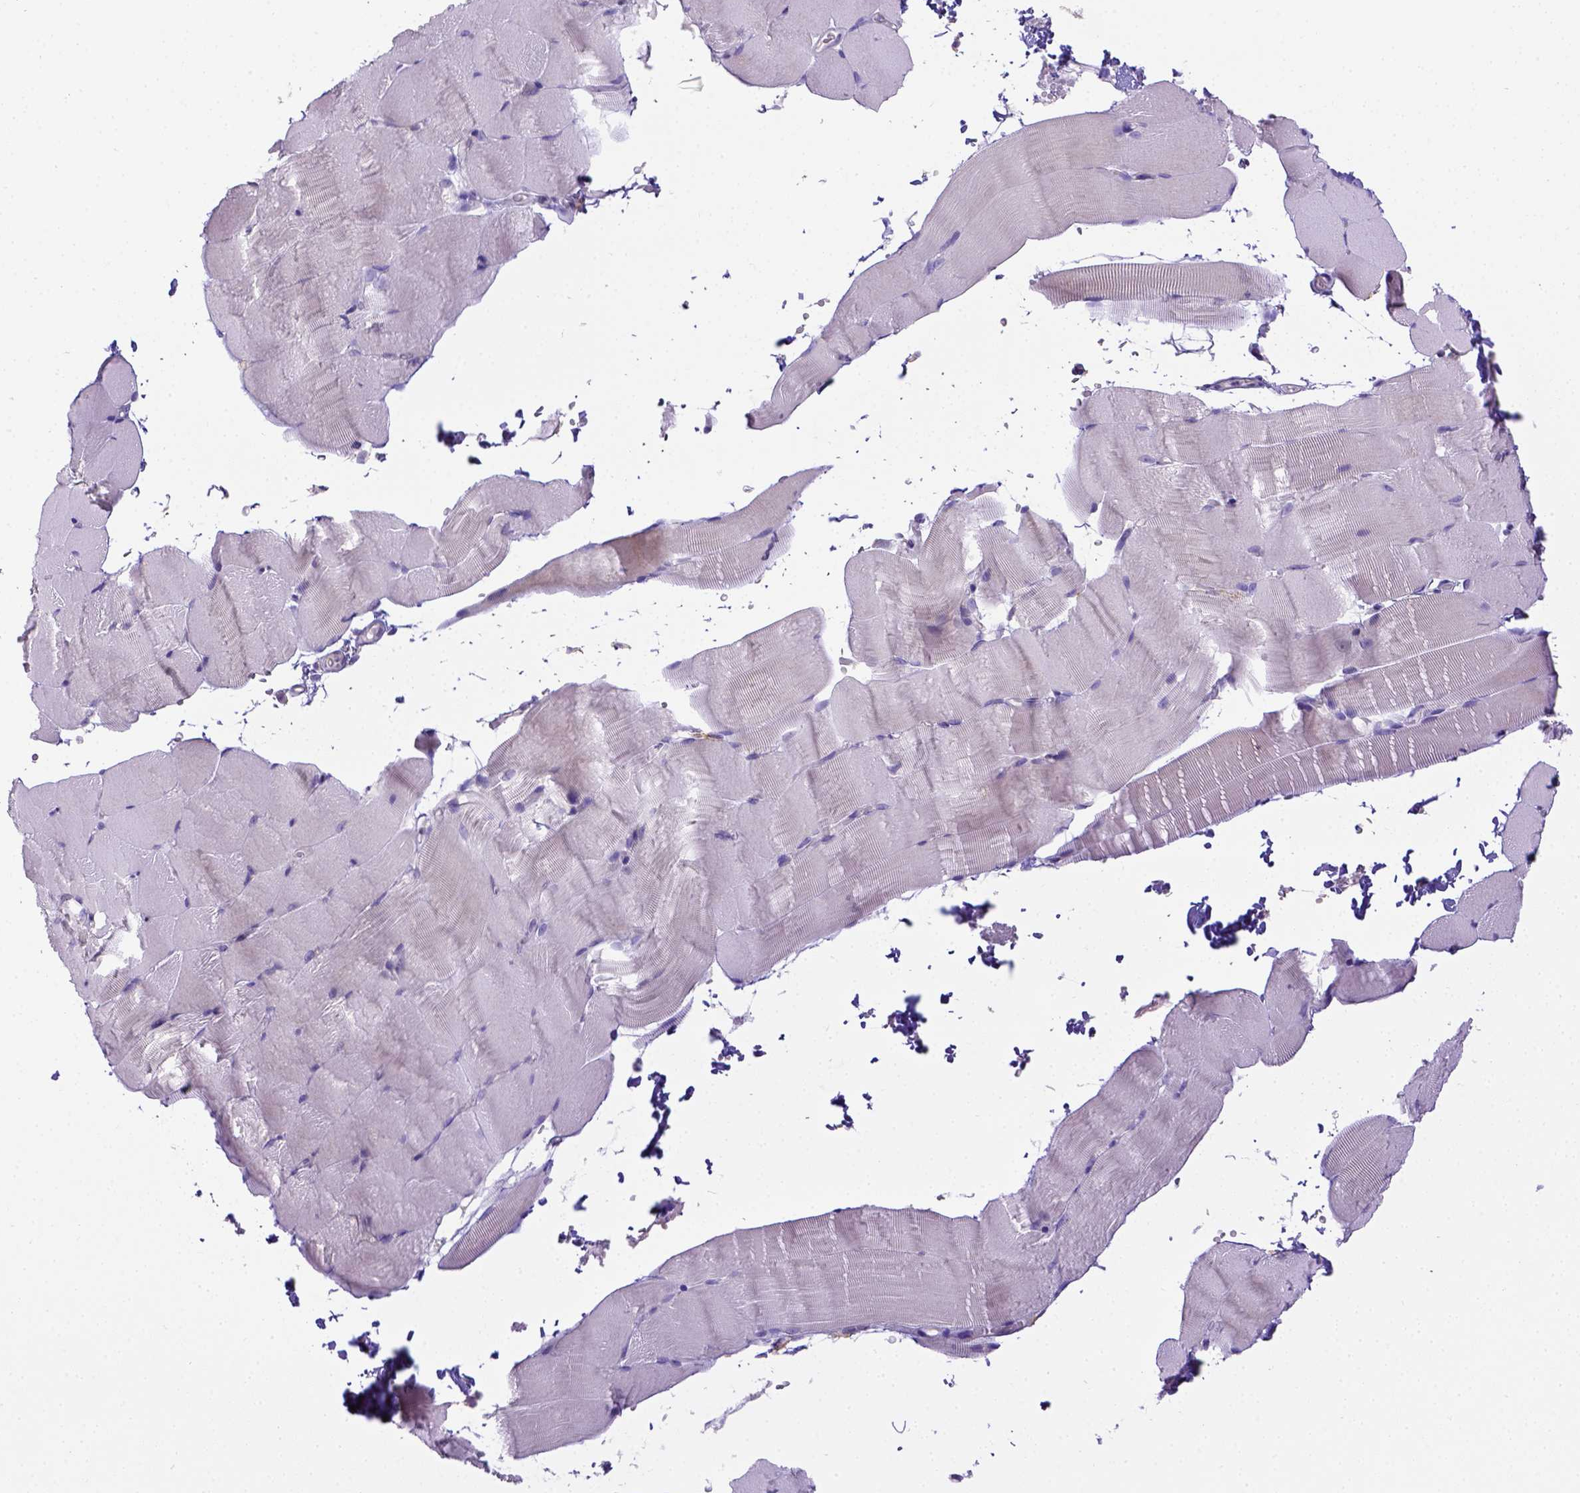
{"staining": {"intensity": "negative", "quantity": "none", "location": "none"}, "tissue": "skeletal muscle", "cell_type": "Myocytes", "image_type": "normal", "snomed": [{"axis": "morphology", "description": "Normal tissue, NOS"}, {"axis": "topography", "description": "Skeletal muscle"}], "caption": "This micrograph is of unremarkable skeletal muscle stained with IHC to label a protein in brown with the nuclei are counter-stained blue. There is no staining in myocytes. (Brightfield microscopy of DAB (3,3'-diaminobenzidine) immunohistochemistry at high magnification).", "gene": "CD40", "patient": {"sex": "female", "age": 37}}